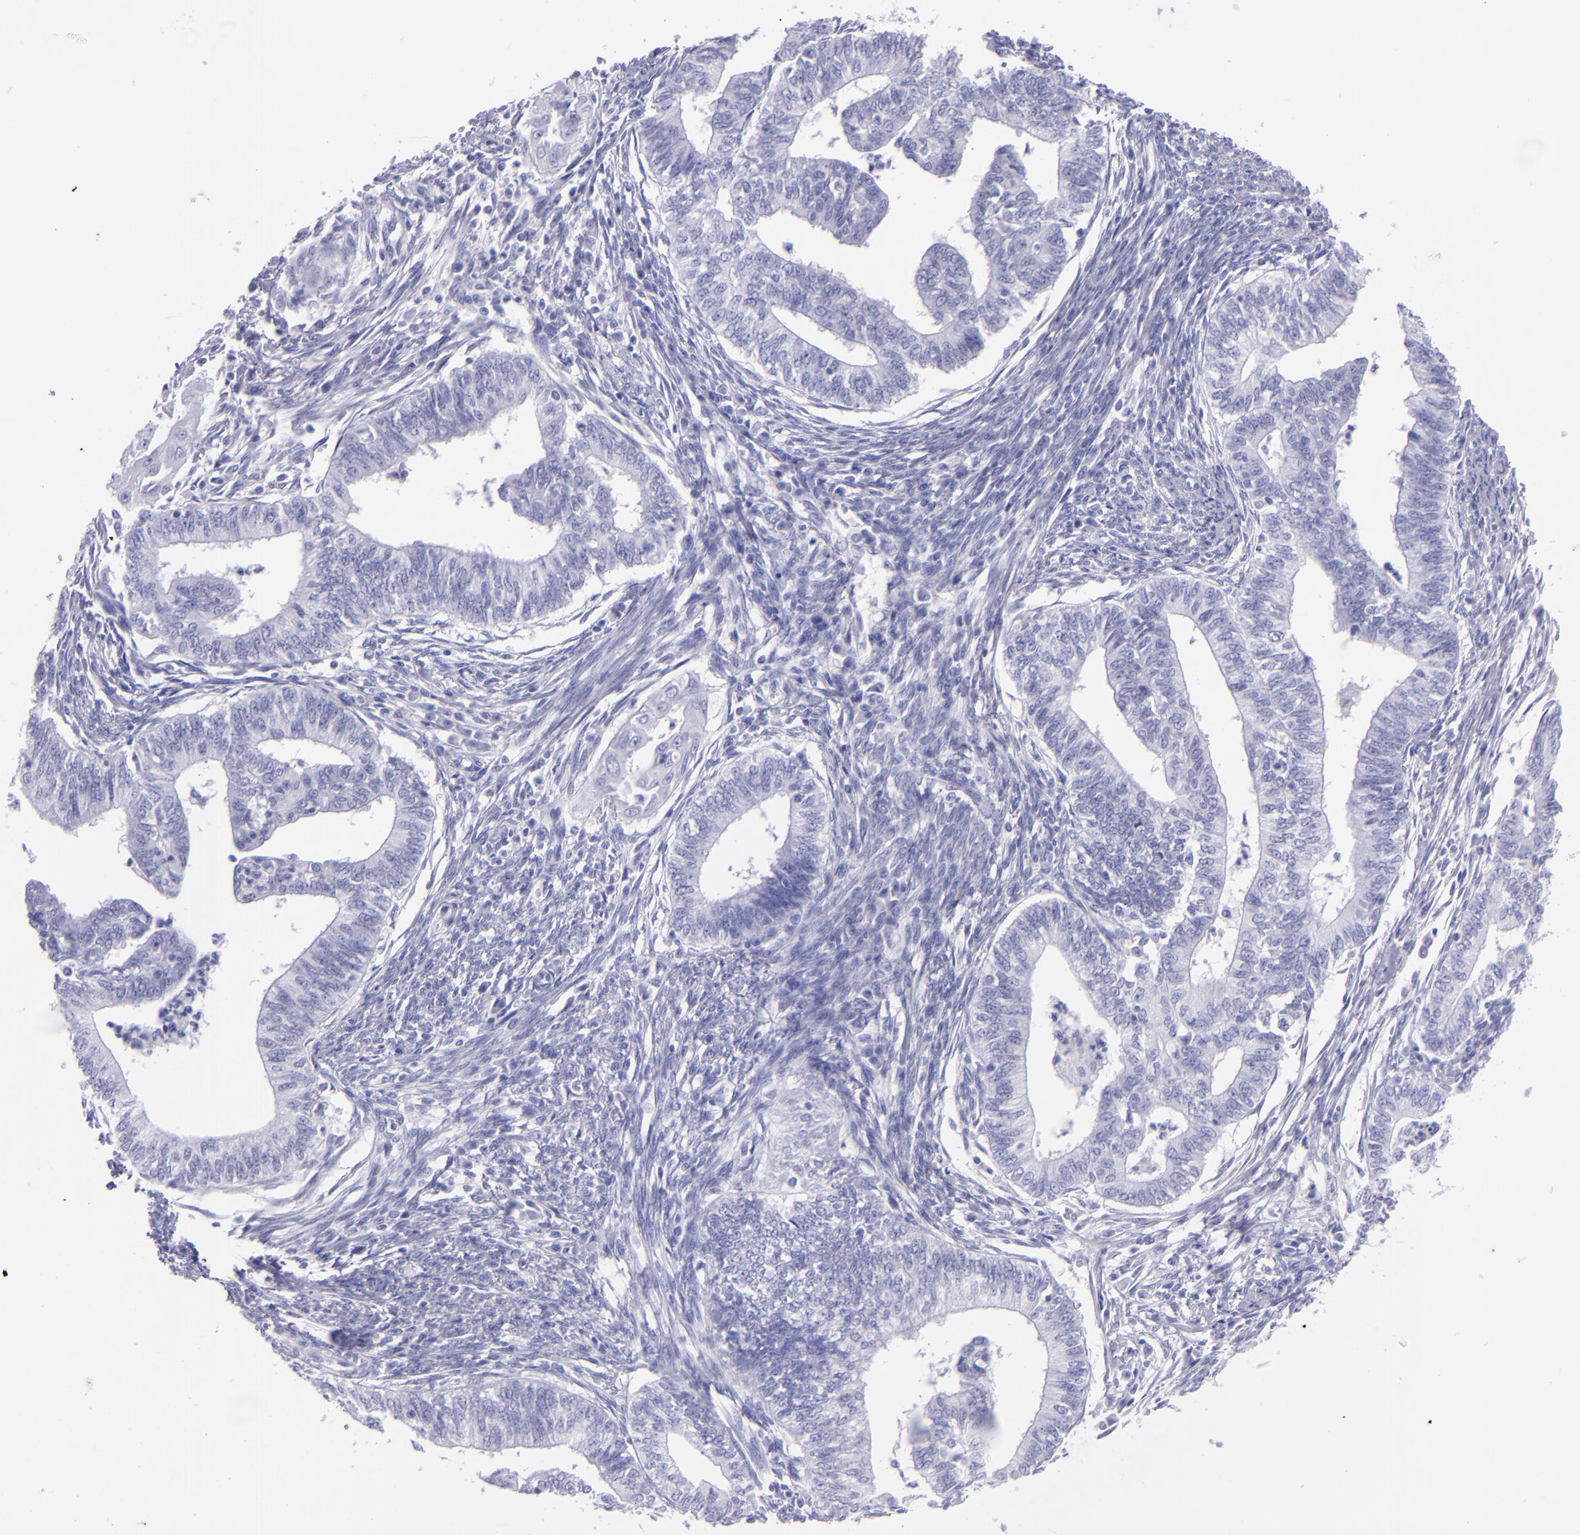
{"staining": {"intensity": "negative", "quantity": "none", "location": "none"}, "tissue": "endometrial cancer", "cell_type": "Tumor cells", "image_type": "cancer", "snomed": [{"axis": "morphology", "description": "Adenocarcinoma, NOS"}, {"axis": "topography", "description": "Endometrium"}], "caption": "Endometrial cancer (adenocarcinoma) was stained to show a protein in brown. There is no significant staining in tumor cells.", "gene": "SFTPA2", "patient": {"sex": "female", "age": 66}}